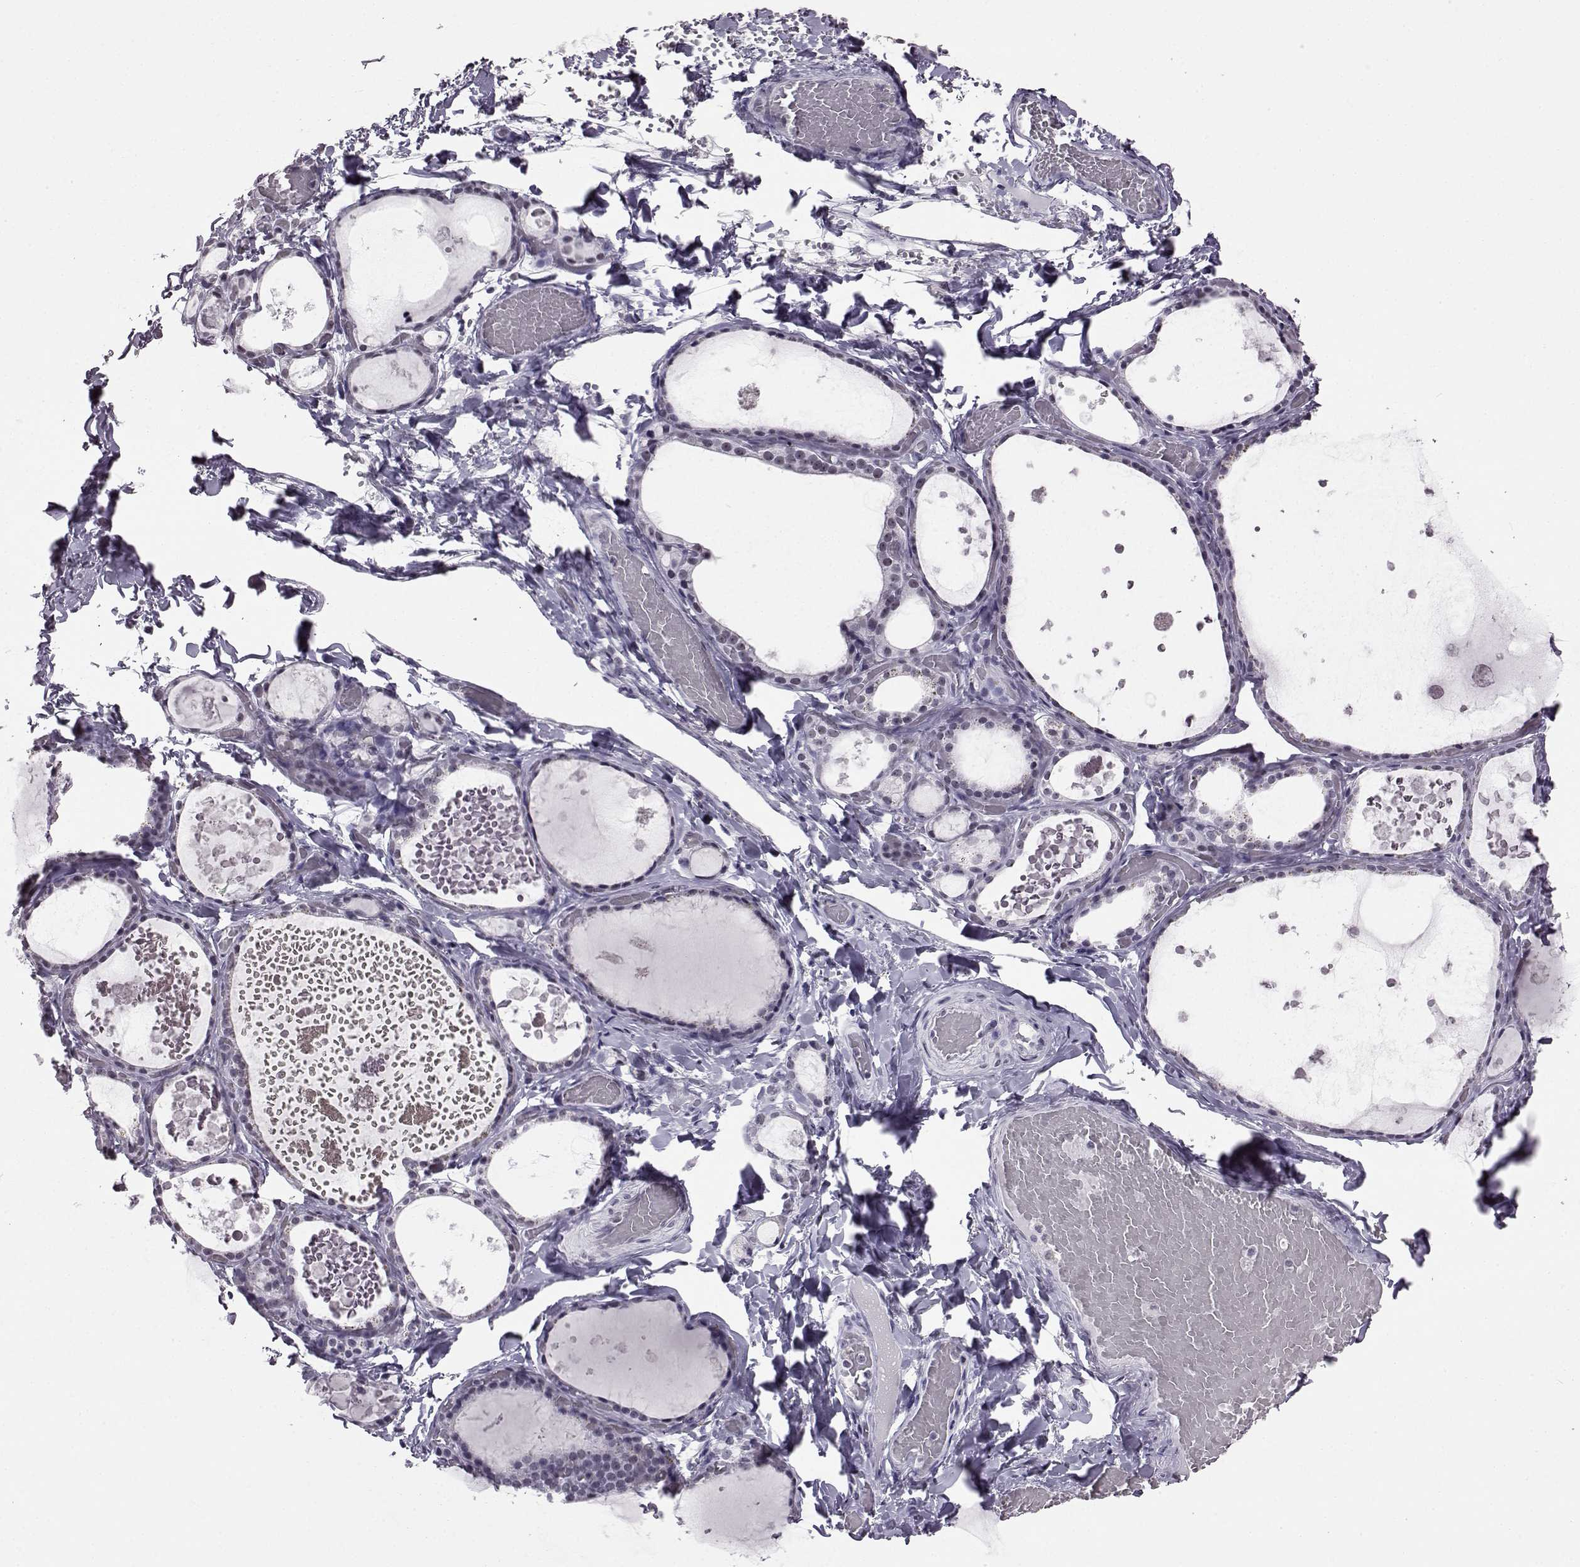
{"staining": {"intensity": "negative", "quantity": "none", "location": "none"}, "tissue": "thyroid gland", "cell_type": "Glandular cells", "image_type": "normal", "snomed": [{"axis": "morphology", "description": "Normal tissue, NOS"}, {"axis": "topography", "description": "Thyroid gland"}], "caption": "A high-resolution photomicrograph shows immunohistochemistry staining of benign thyroid gland, which reveals no significant staining in glandular cells.", "gene": "ADGRG2", "patient": {"sex": "female", "age": 56}}